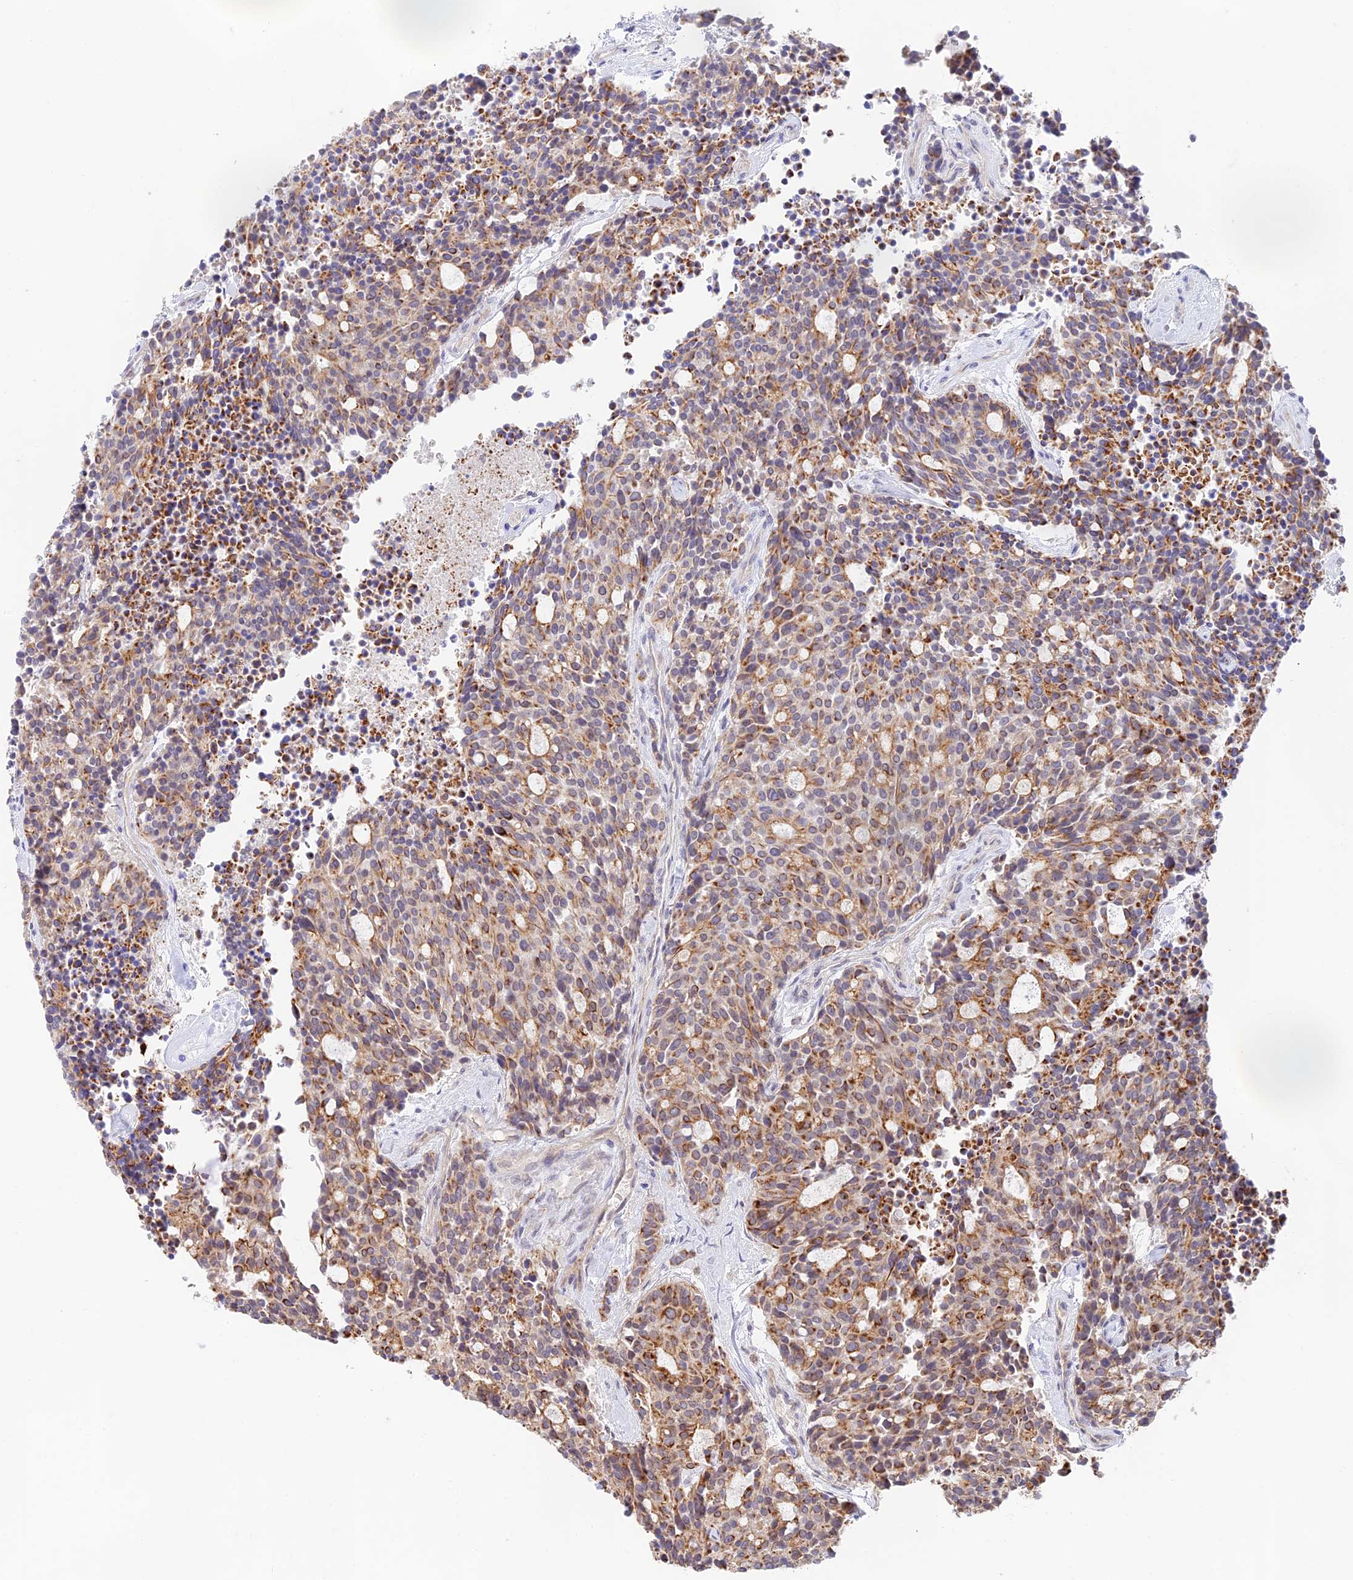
{"staining": {"intensity": "moderate", "quantity": ">75%", "location": "cytoplasmic/membranous"}, "tissue": "carcinoid", "cell_type": "Tumor cells", "image_type": "cancer", "snomed": [{"axis": "morphology", "description": "Carcinoid, malignant, NOS"}, {"axis": "topography", "description": "Pancreas"}], "caption": "High-magnification brightfield microscopy of carcinoid (malignant) stained with DAB (brown) and counterstained with hematoxylin (blue). tumor cells exhibit moderate cytoplasmic/membranous positivity is present in about>75% of cells.", "gene": "CAMSAP3", "patient": {"sex": "female", "age": 54}}